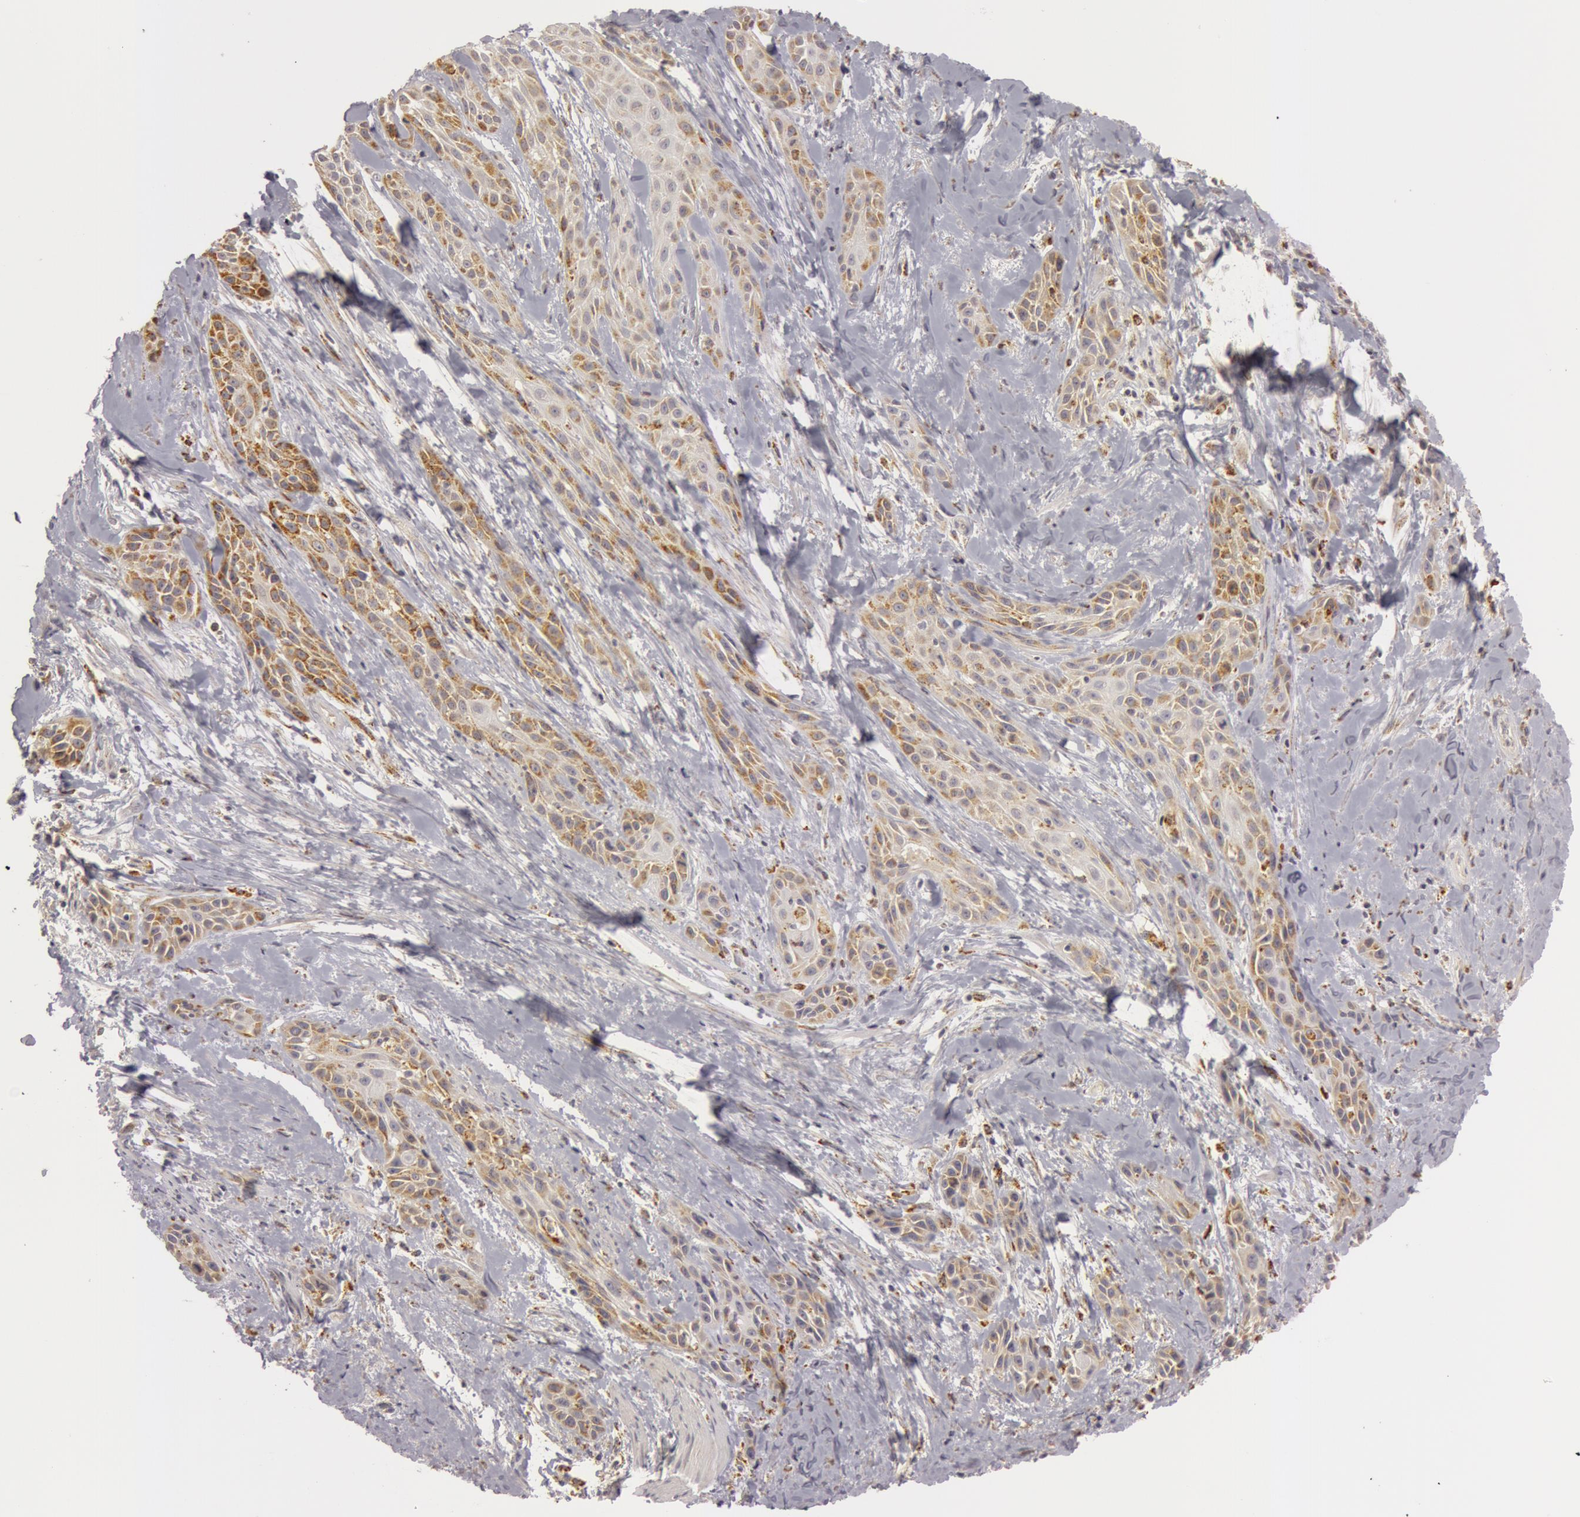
{"staining": {"intensity": "weak", "quantity": ">75%", "location": "cytoplasmic/membranous"}, "tissue": "skin cancer", "cell_type": "Tumor cells", "image_type": "cancer", "snomed": [{"axis": "morphology", "description": "Squamous cell carcinoma, NOS"}, {"axis": "topography", "description": "Skin"}, {"axis": "topography", "description": "Anal"}], "caption": "The immunohistochemical stain labels weak cytoplasmic/membranous positivity in tumor cells of skin cancer (squamous cell carcinoma) tissue. The protein of interest is stained brown, and the nuclei are stained in blue (DAB IHC with brightfield microscopy, high magnification).", "gene": "C7", "patient": {"sex": "male", "age": 64}}